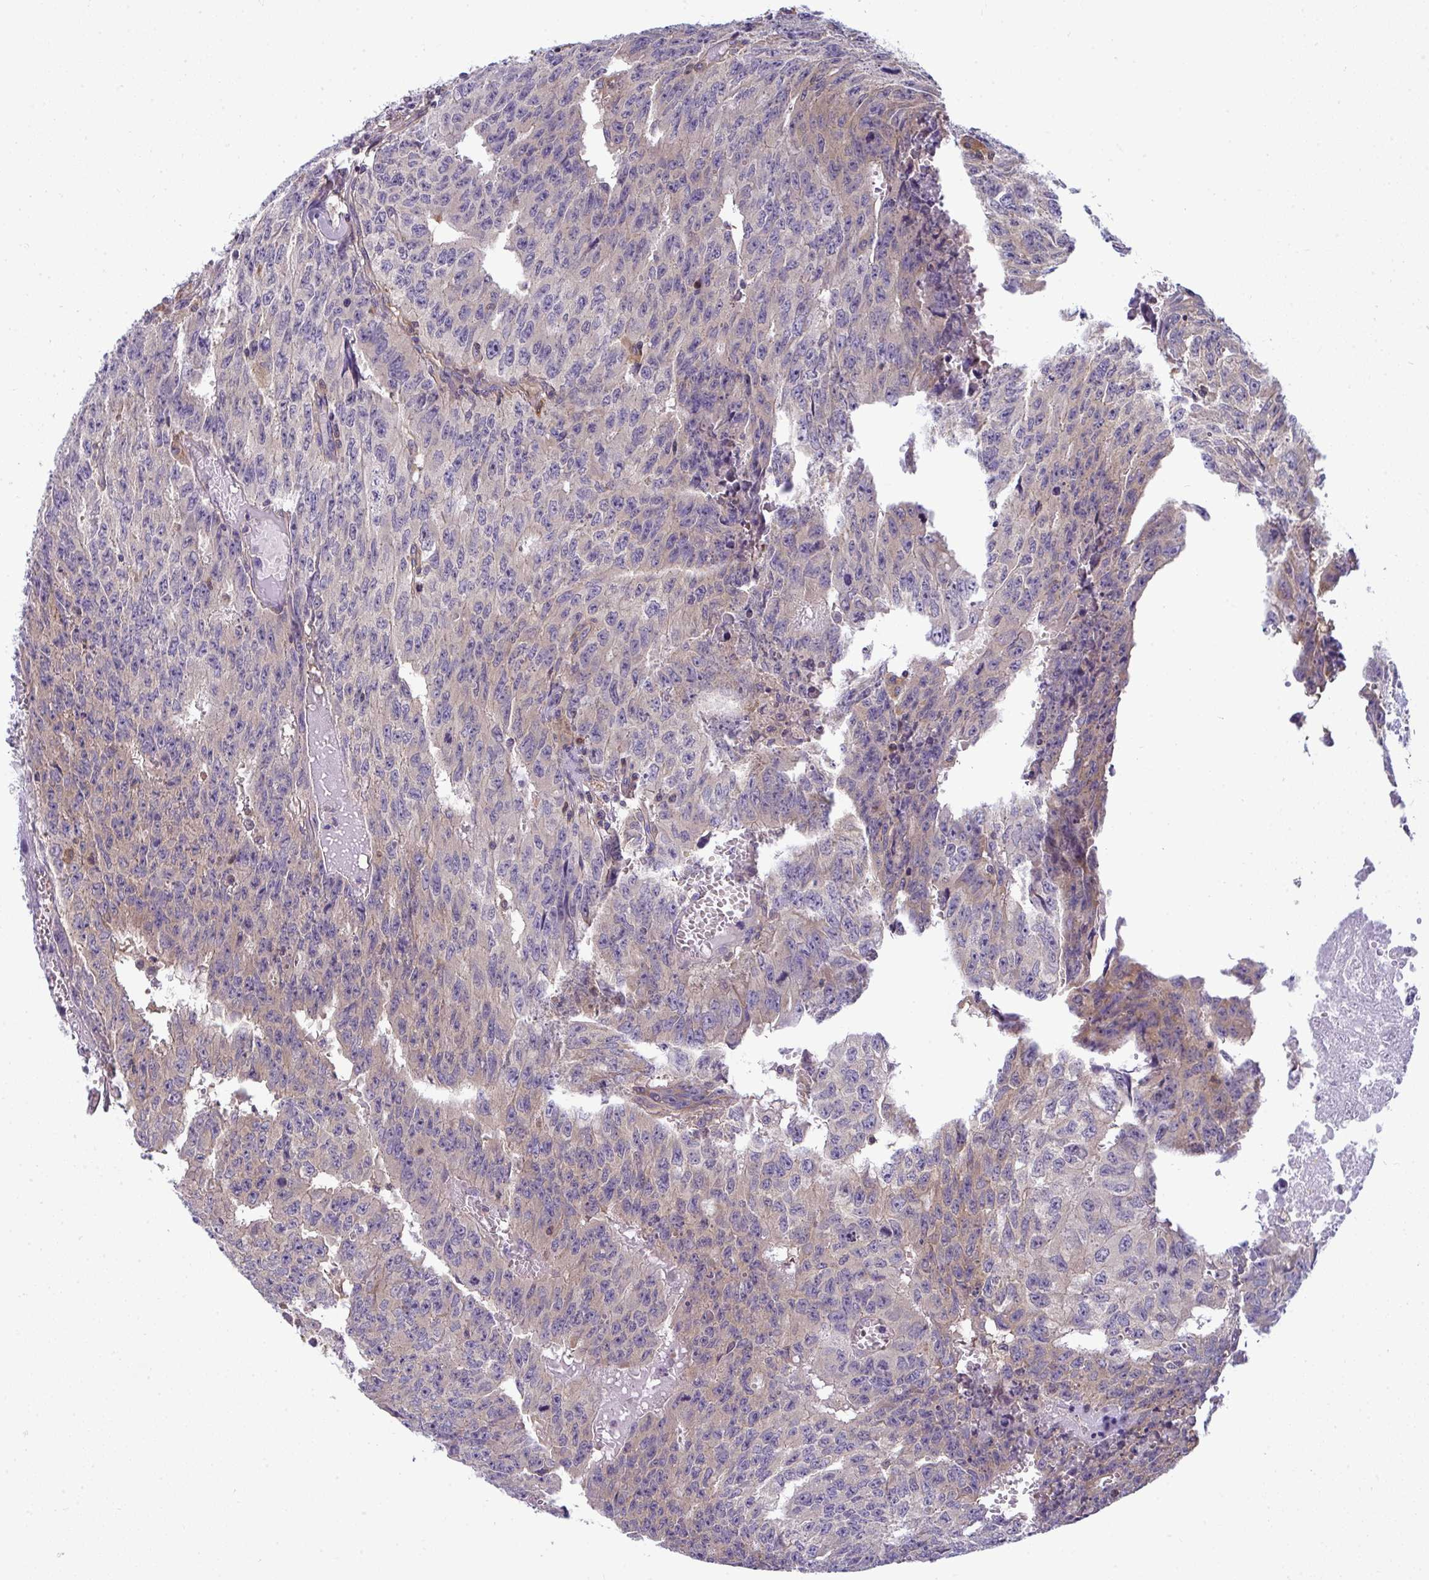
{"staining": {"intensity": "weak", "quantity": "<25%", "location": "cytoplasmic/membranous"}, "tissue": "testis cancer", "cell_type": "Tumor cells", "image_type": "cancer", "snomed": [{"axis": "morphology", "description": "Carcinoma, Embryonal, NOS"}, {"axis": "morphology", "description": "Teratoma, malignant, NOS"}, {"axis": "topography", "description": "Testis"}], "caption": "Immunohistochemistry photomicrograph of neoplastic tissue: testis embryonal carcinoma stained with DAB shows no significant protein expression in tumor cells.", "gene": "SLC30A6", "patient": {"sex": "male", "age": 24}}